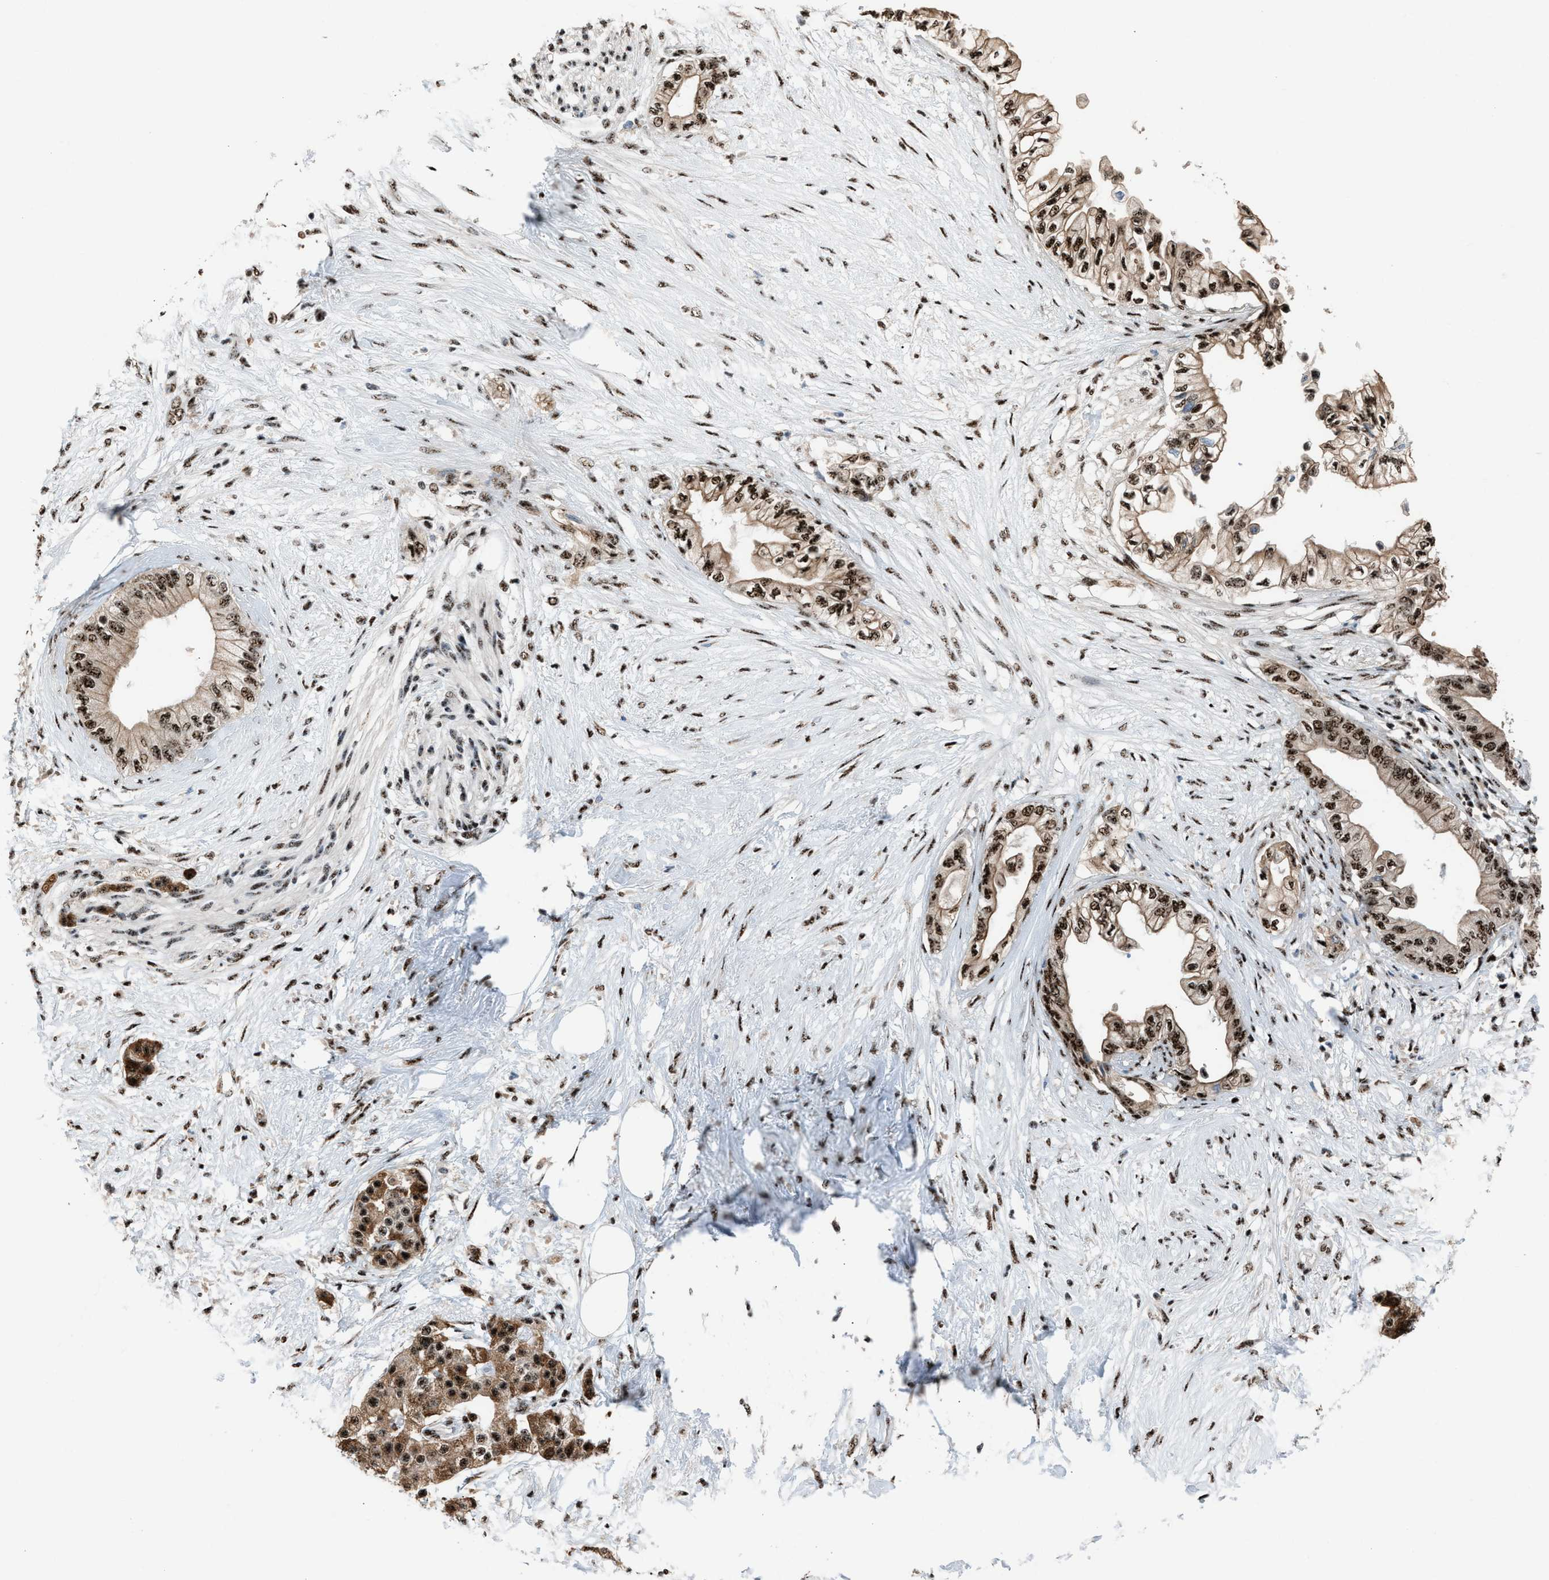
{"staining": {"intensity": "strong", "quantity": ">75%", "location": "nuclear"}, "tissue": "pancreatic cancer", "cell_type": "Tumor cells", "image_type": "cancer", "snomed": [{"axis": "morphology", "description": "Normal tissue, NOS"}, {"axis": "morphology", "description": "Adenocarcinoma, NOS"}, {"axis": "topography", "description": "Pancreas"}, {"axis": "topography", "description": "Duodenum"}], "caption": "Protein expression analysis of pancreatic cancer (adenocarcinoma) shows strong nuclear staining in approximately >75% of tumor cells. Immunohistochemistry stains the protein in brown and the nuclei are stained blue.", "gene": "CENPP", "patient": {"sex": "female", "age": 60}}